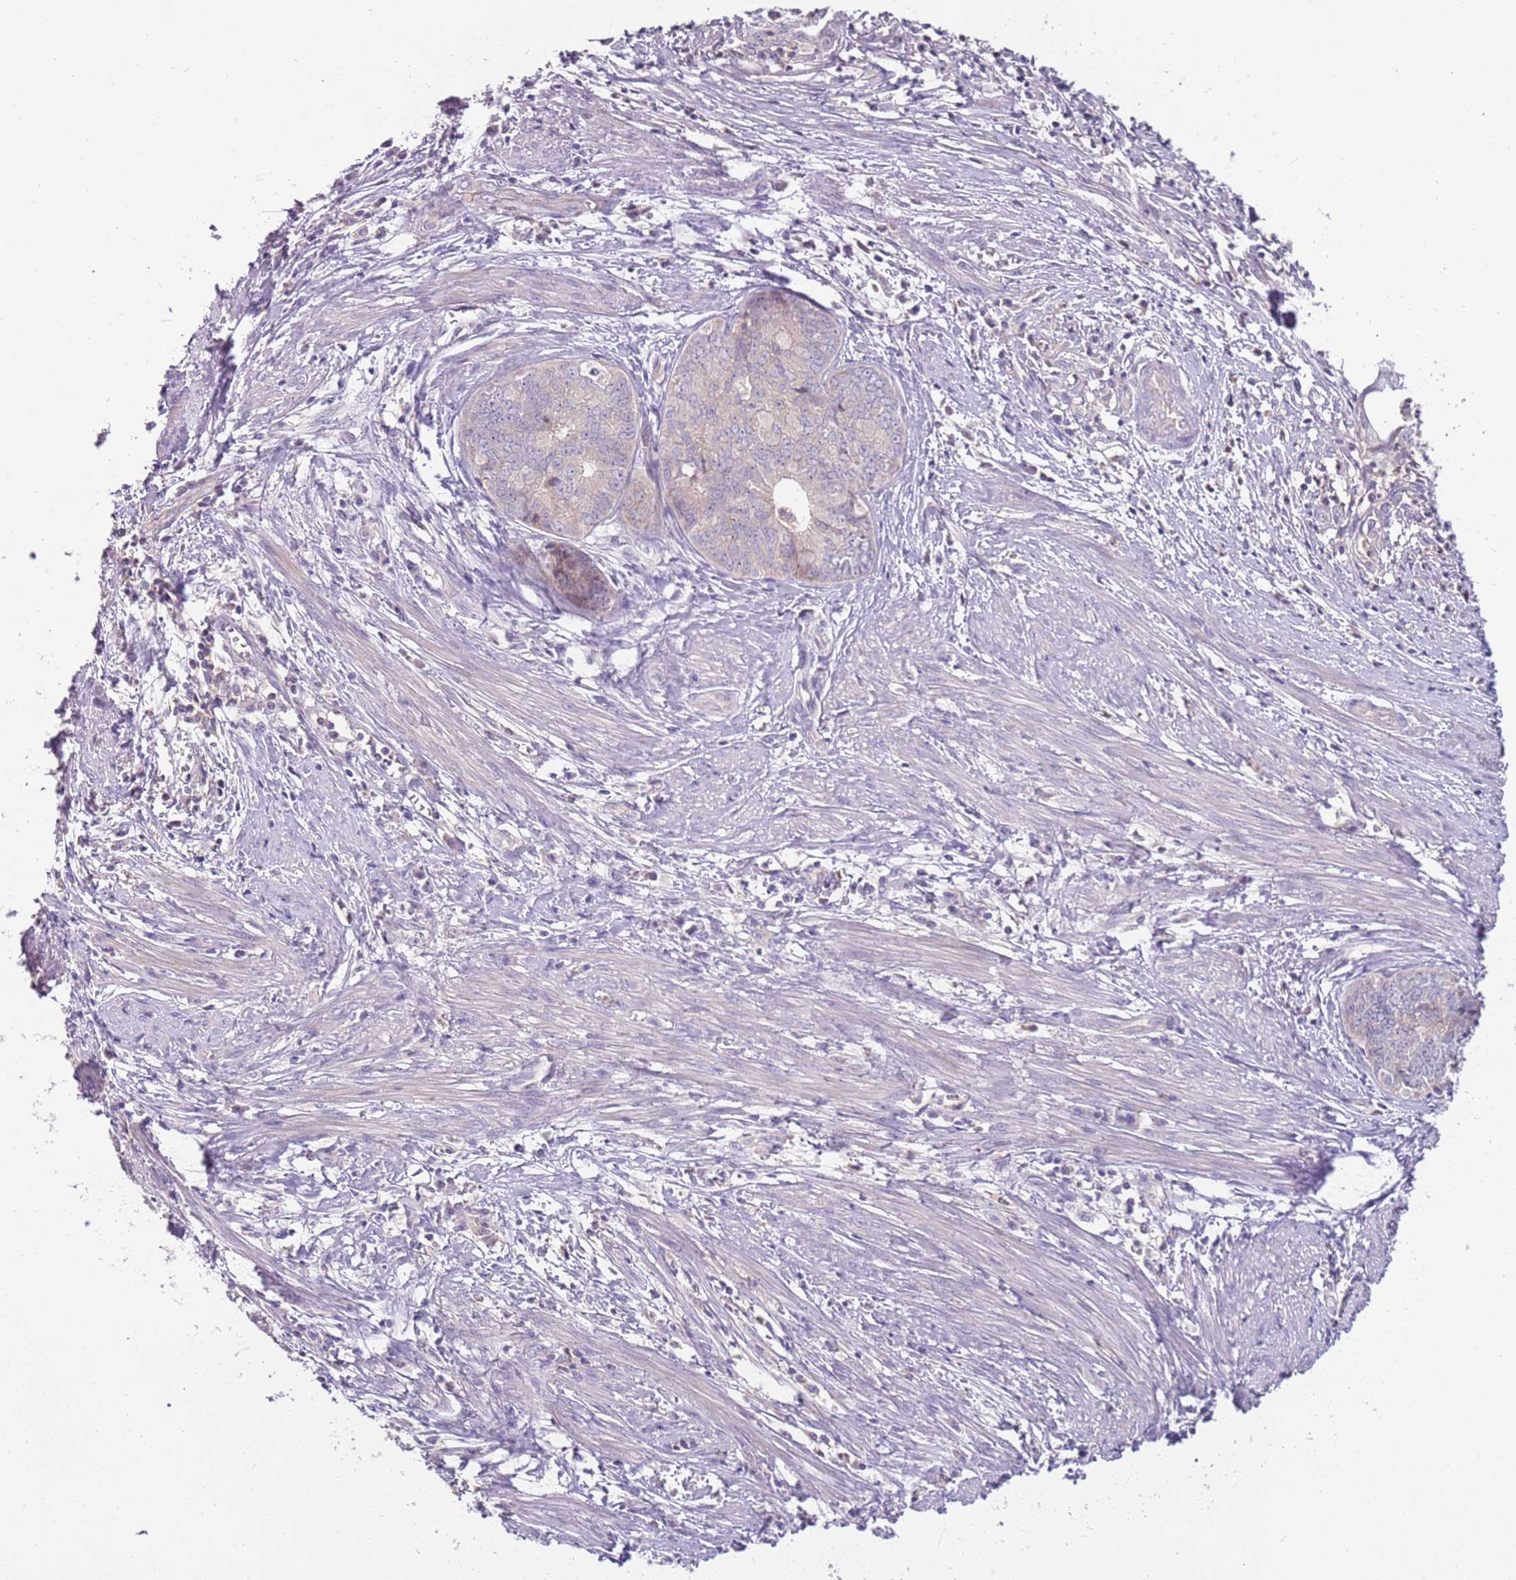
{"staining": {"intensity": "negative", "quantity": "none", "location": "none"}, "tissue": "endometrial cancer", "cell_type": "Tumor cells", "image_type": "cancer", "snomed": [{"axis": "morphology", "description": "Adenocarcinoma, NOS"}, {"axis": "topography", "description": "Endometrium"}], "caption": "Immunohistochemistry histopathology image of neoplastic tissue: human endometrial cancer (adenocarcinoma) stained with DAB shows no significant protein staining in tumor cells.", "gene": "ARHGAP5", "patient": {"sex": "female", "age": 68}}